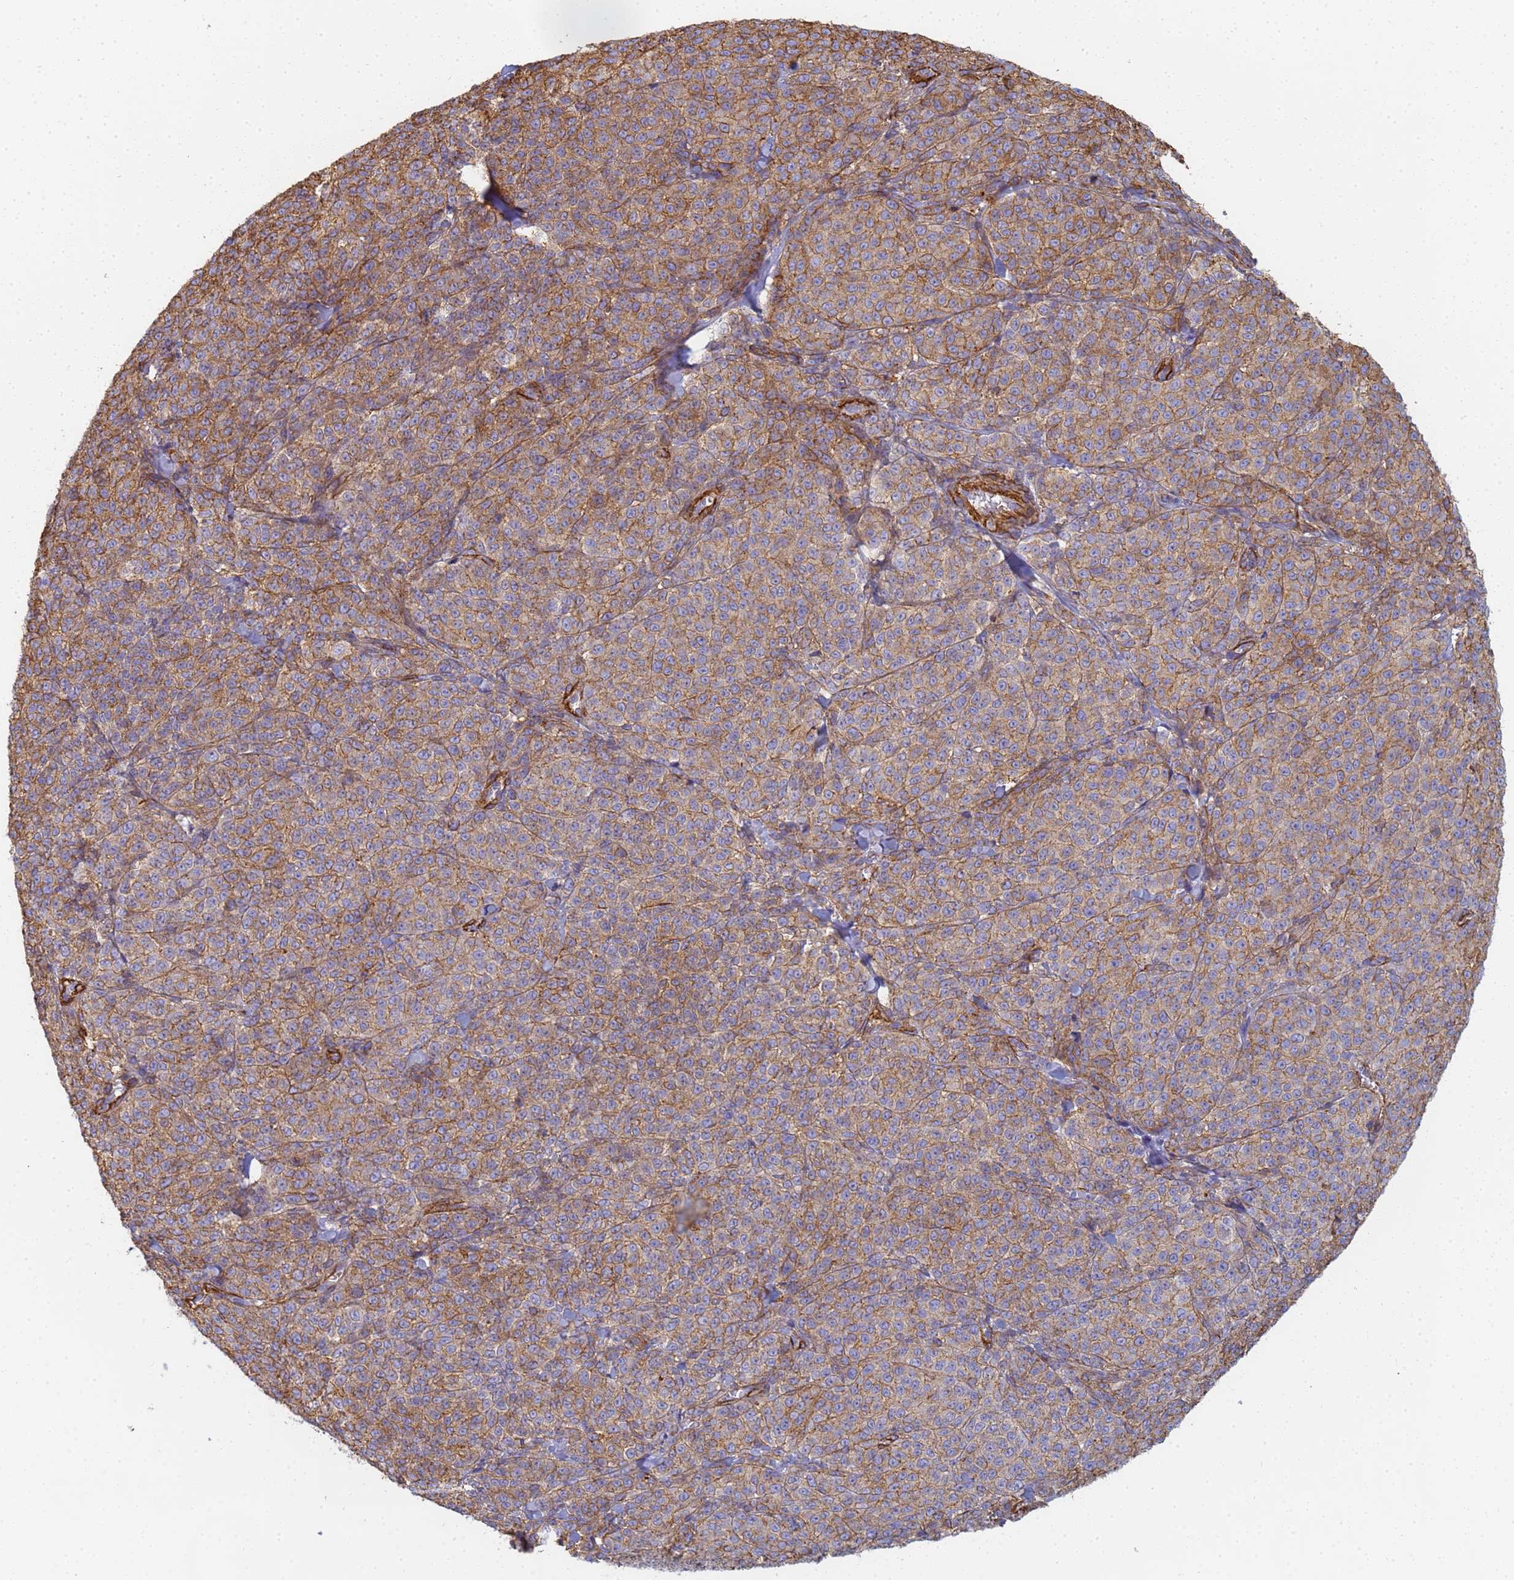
{"staining": {"intensity": "moderate", "quantity": ">75%", "location": "cytoplasmic/membranous"}, "tissue": "melanoma", "cell_type": "Tumor cells", "image_type": "cancer", "snomed": [{"axis": "morphology", "description": "Normal tissue, NOS"}, {"axis": "morphology", "description": "Malignant melanoma, NOS"}, {"axis": "topography", "description": "Skin"}], "caption": "The micrograph shows immunohistochemical staining of malignant melanoma. There is moderate cytoplasmic/membranous staining is appreciated in approximately >75% of tumor cells.", "gene": "TPM1", "patient": {"sex": "female", "age": 34}}